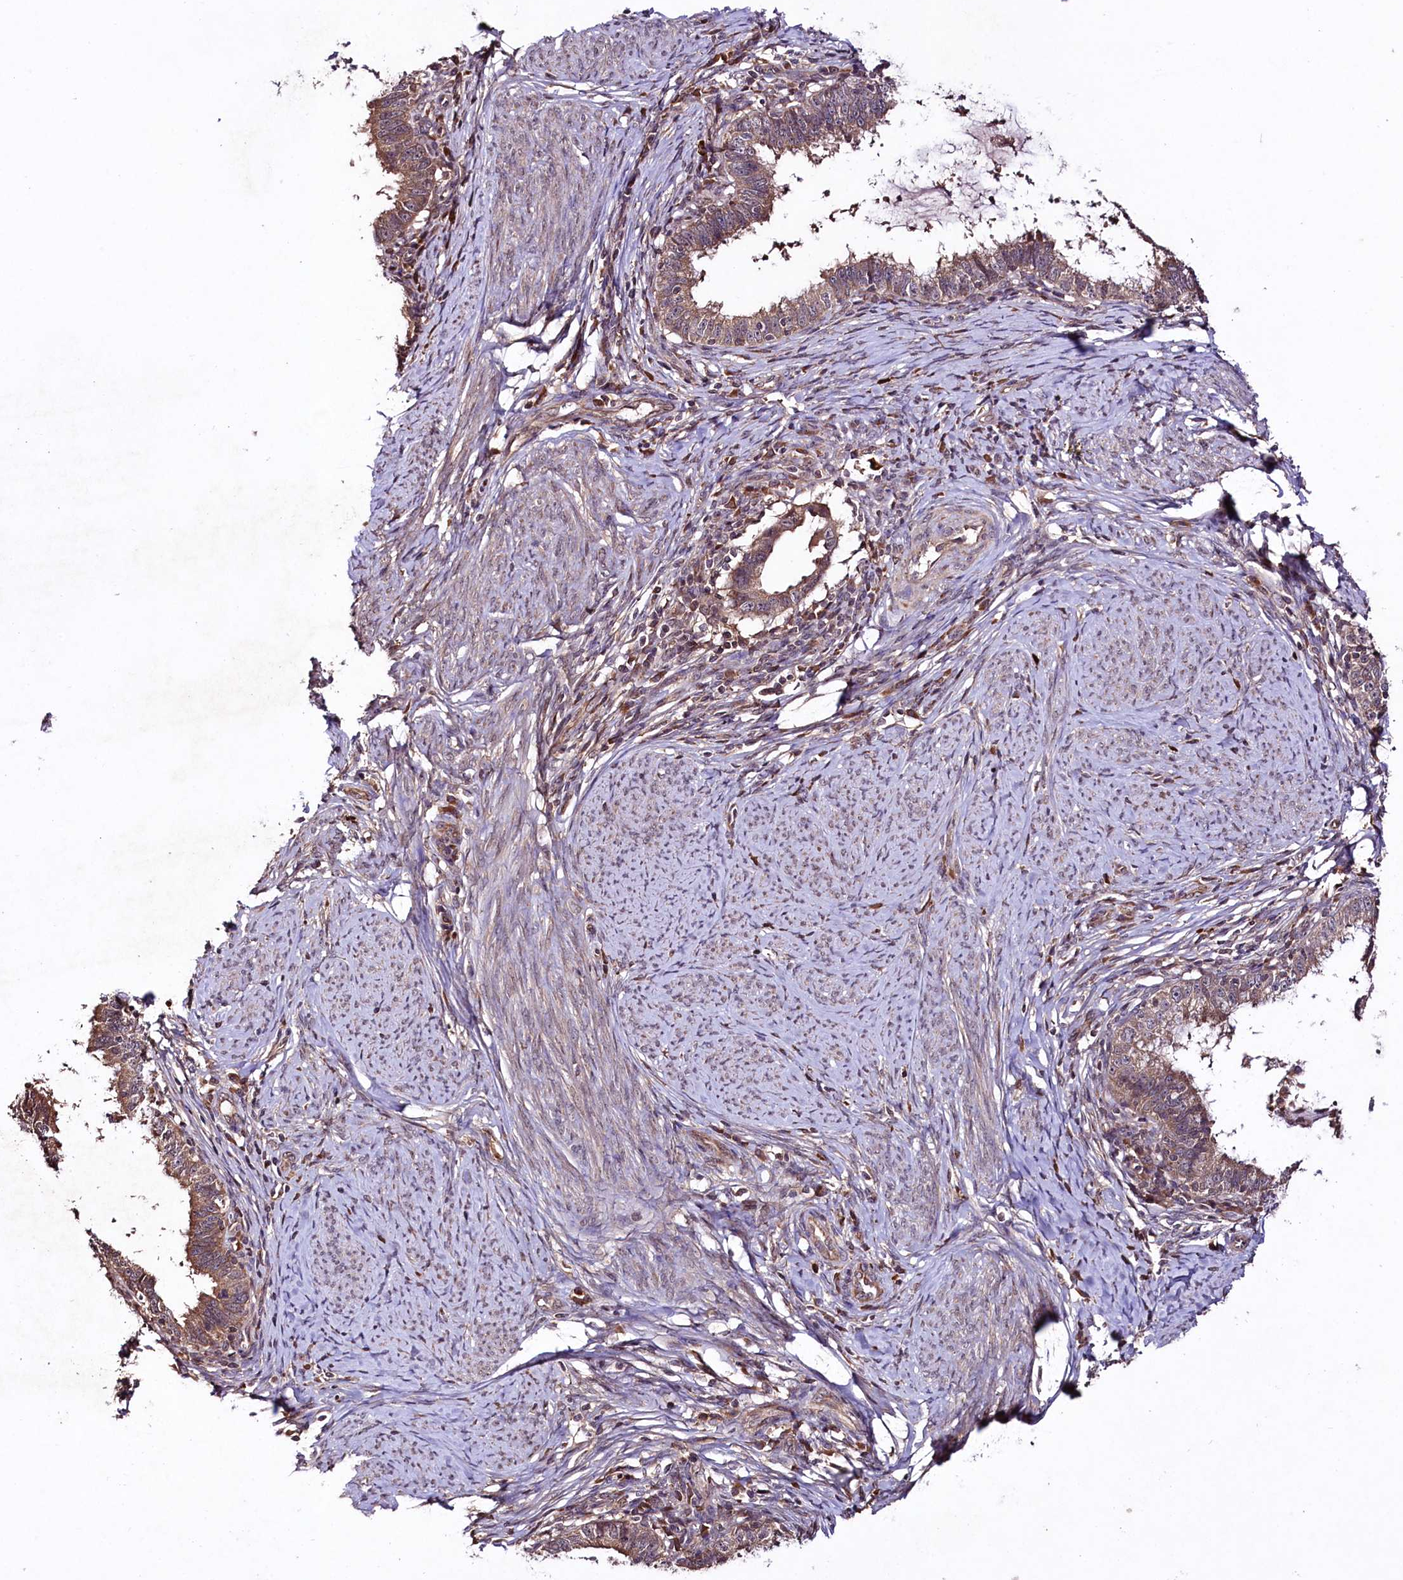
{"staining": {"intensity": "moderate", "quantity": ">75%", "location": "cytoplasmic/membranous"}, "tissue": "cervical cancer", "cell_type": "Tumor cells", "image_type": "cancer", "snomed": [{"axis": "morphology", "description": "Adenocarcinoma, NOS"}, {"axis": "topography", "description": "Cervix"}], "caption": "Brown immunohistochemical staining in human cervical cancer reveals moderate cytoplasmic/membranous positivity in approximately >75% of tumor cells.", "gene": "TNPO3", "patient": {"sex": "female", "age": 36}}